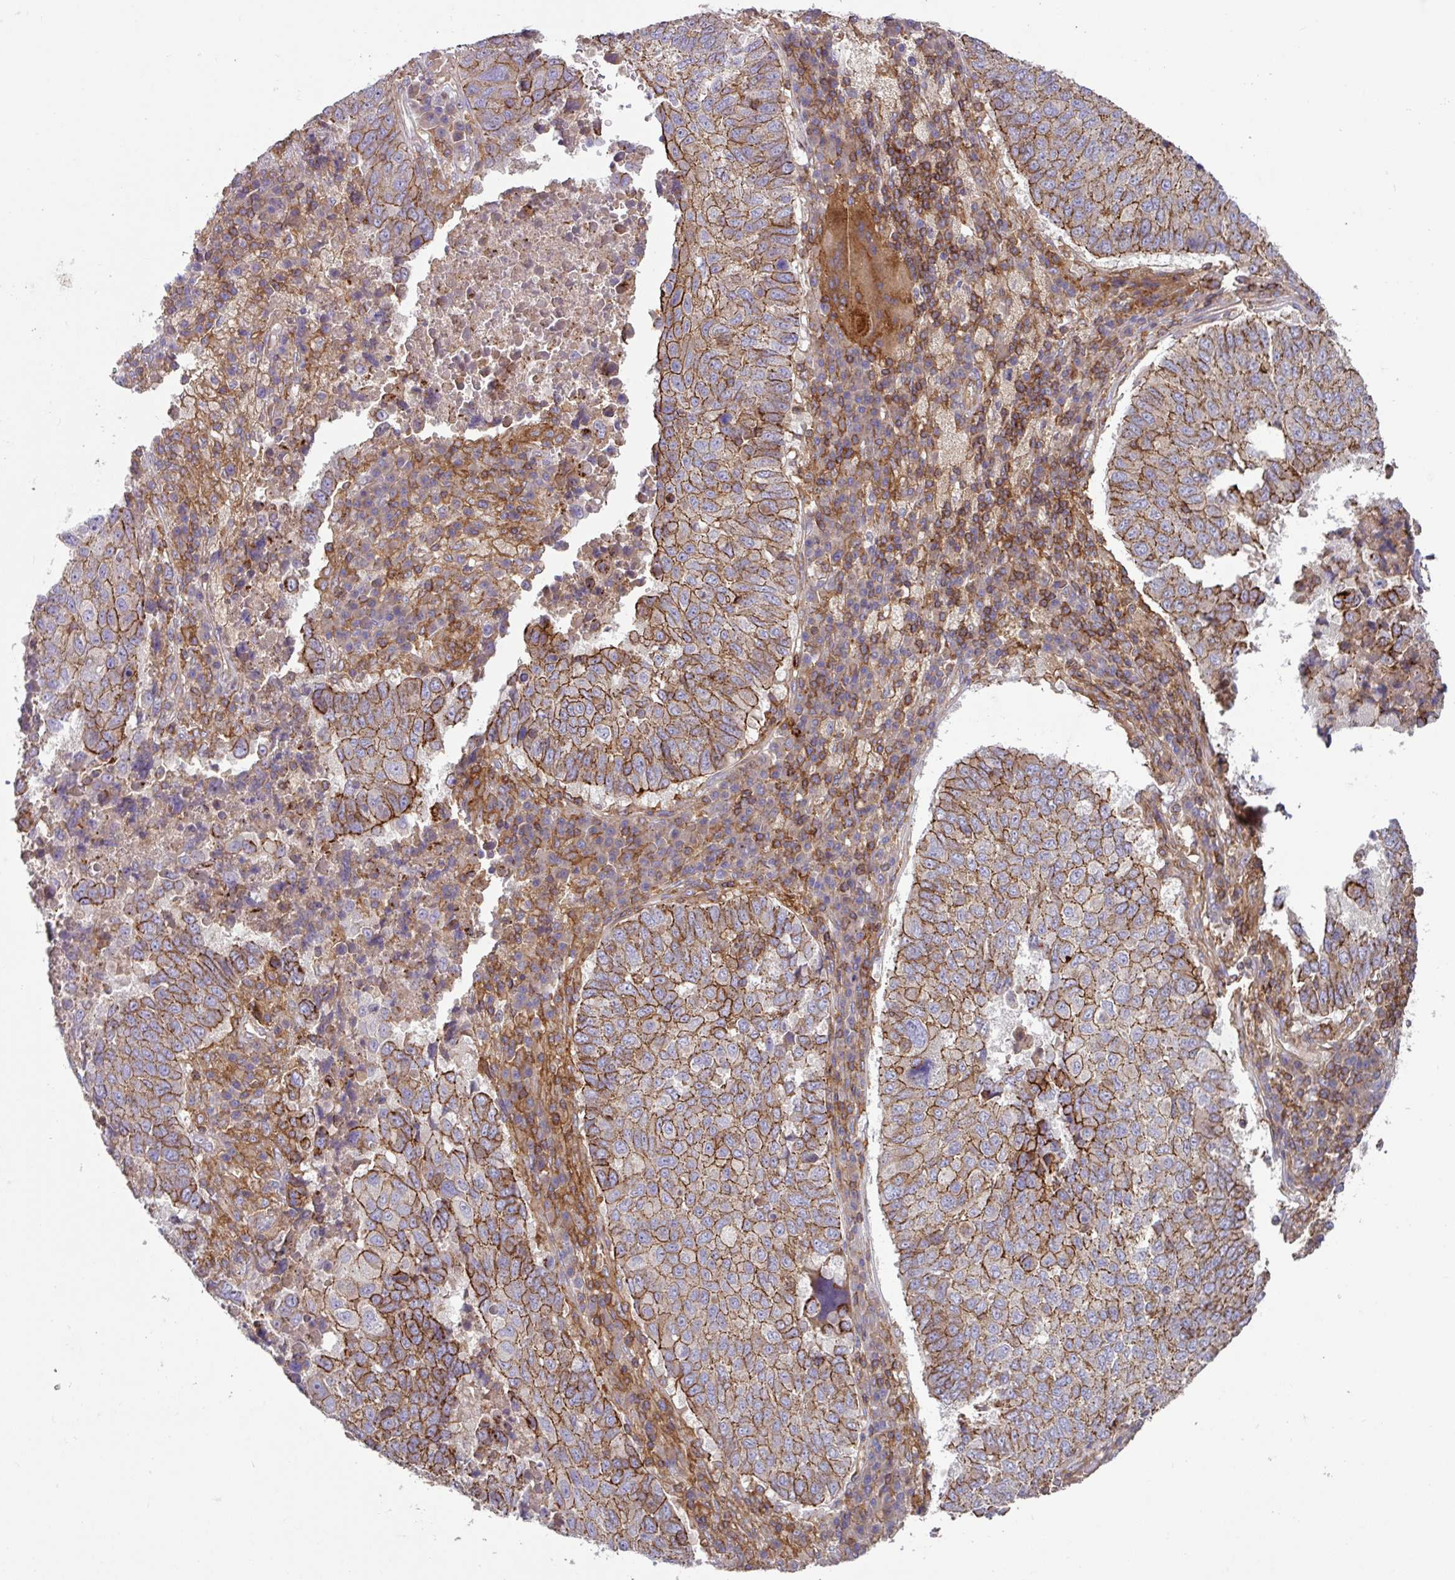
{"staining": {"intensity": "moderate", "quantity": ">75%", "location": "cytoplasmic/membranous"}, "tissue": "lung cancer", "cell_type": "Tumor cells", "image_type": "cancer", "snomed": [{"axis": "morphology", "description": "Squamous cell carcinoma, NOS"}, {"axis": "topography", "description": "Lung"}], "caption": "Immunohistochemical staining of lung cancer displays moderate cytoplasmic/membranous protein staining in about >75% of tumor cells.", "gene": "RIC1", "patient": {"sex": "male", "age": 73}}